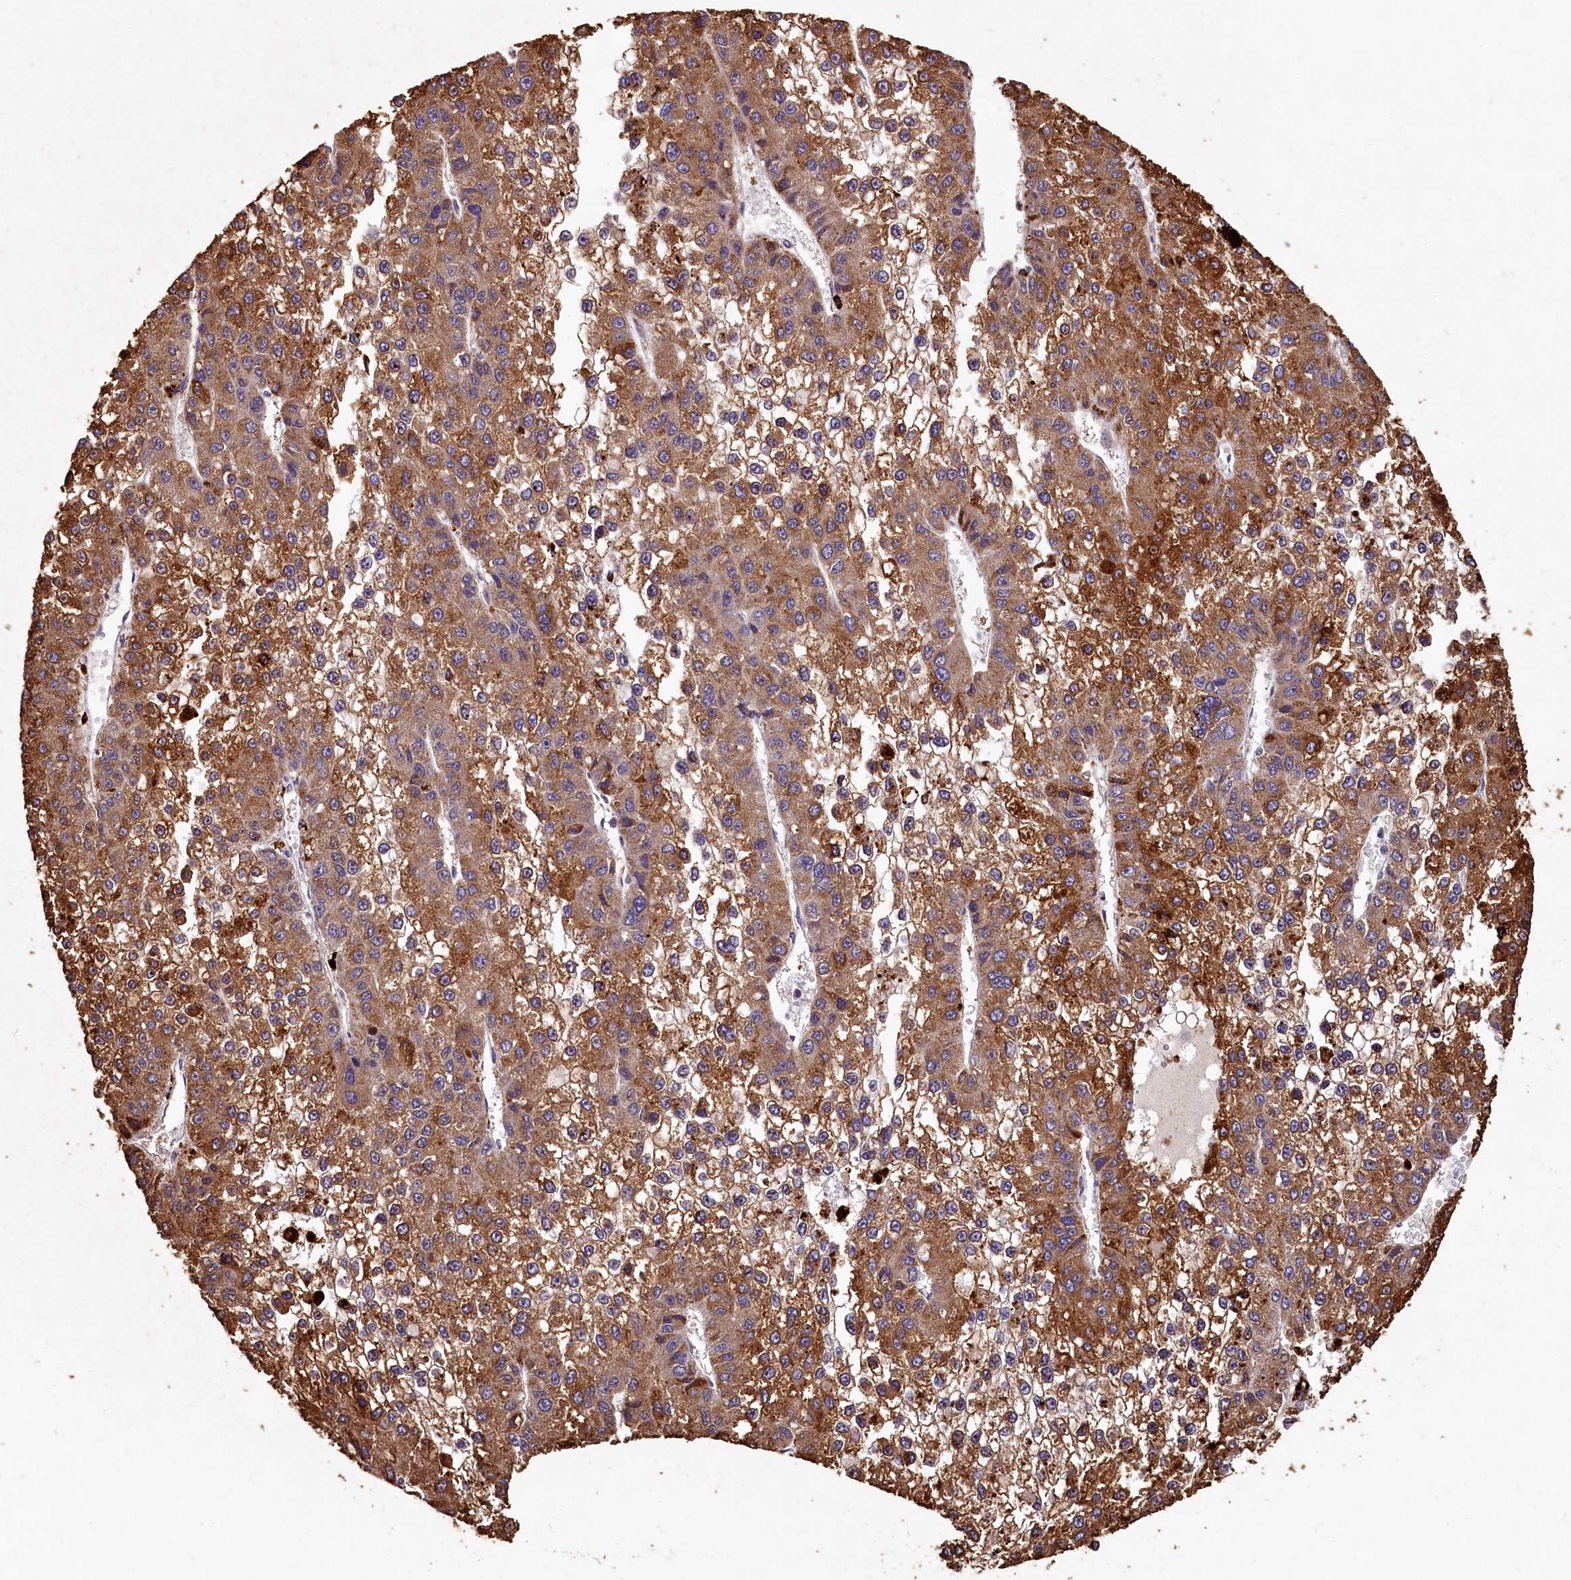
{"staining": {"intensity": "moderate", "quantity": ">75%", "location": "cytoplasmic/membranous"}, "tissue": "liver cancer", "cell_type": "Tumor cells", "image_type": "cancer", "snomed": [{"axis": "morphology", "description": "Carcinoma, Hepatocellular, NOS"}, {"axis": "topography", "description": "Liver"}], "caption": "Liver cancer tissue exhibits moderate cytoplasmic/membranous positivity in approximately >75% of tumor cells (IHC, brightfield microscopy, high magnification).", "gene": "LSM4", "patient": {"sex": "female", "age": 73}}